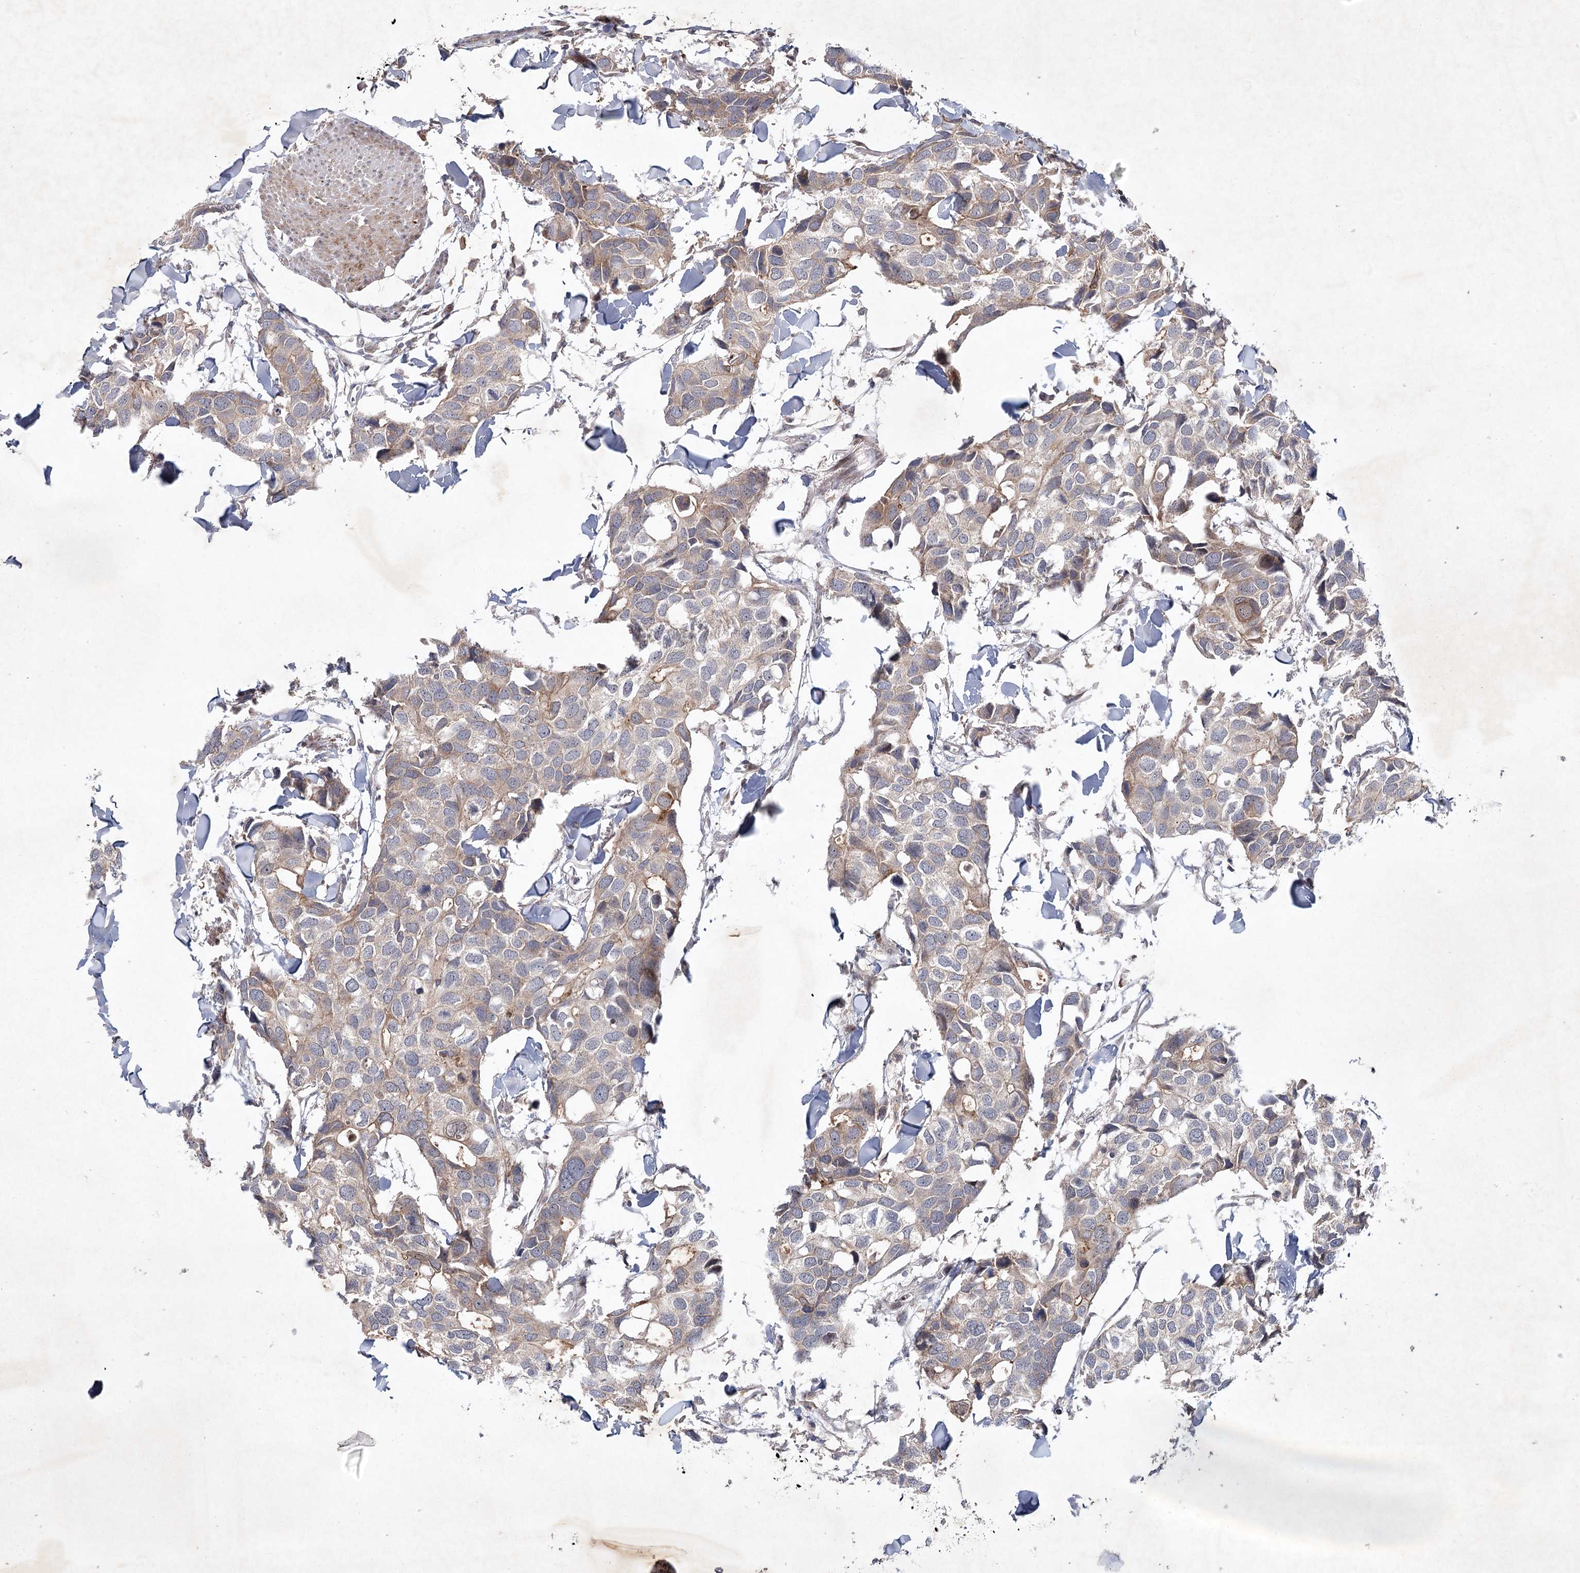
{"staining": {"intensity": "moderate", "quantity": "<25%", "location": "cytoplasmic/membranous"}, "tissue": "breast cancer", "cell_type": "Tumor cells", "image_type": "cancer", "snomed": [{"axis": "morphology", "description": "Duct carcinoma"}, {"axis": "topography", "description": "Breast"}], "caption": "Immunohistochemical staining of human breast cancer (intraductal carcinoma) reveals low levels of moderate cytoplasmic/membranous expression in about <25% of tumor cells. Using DAB (3,3'-diaminobenzidine) (brown) and hematoxylin (blue) stains, captured at high magnification using brightfield microscopy.", "gene": "MAP3K13", "patient": {"sex": "female", "age": 83}}